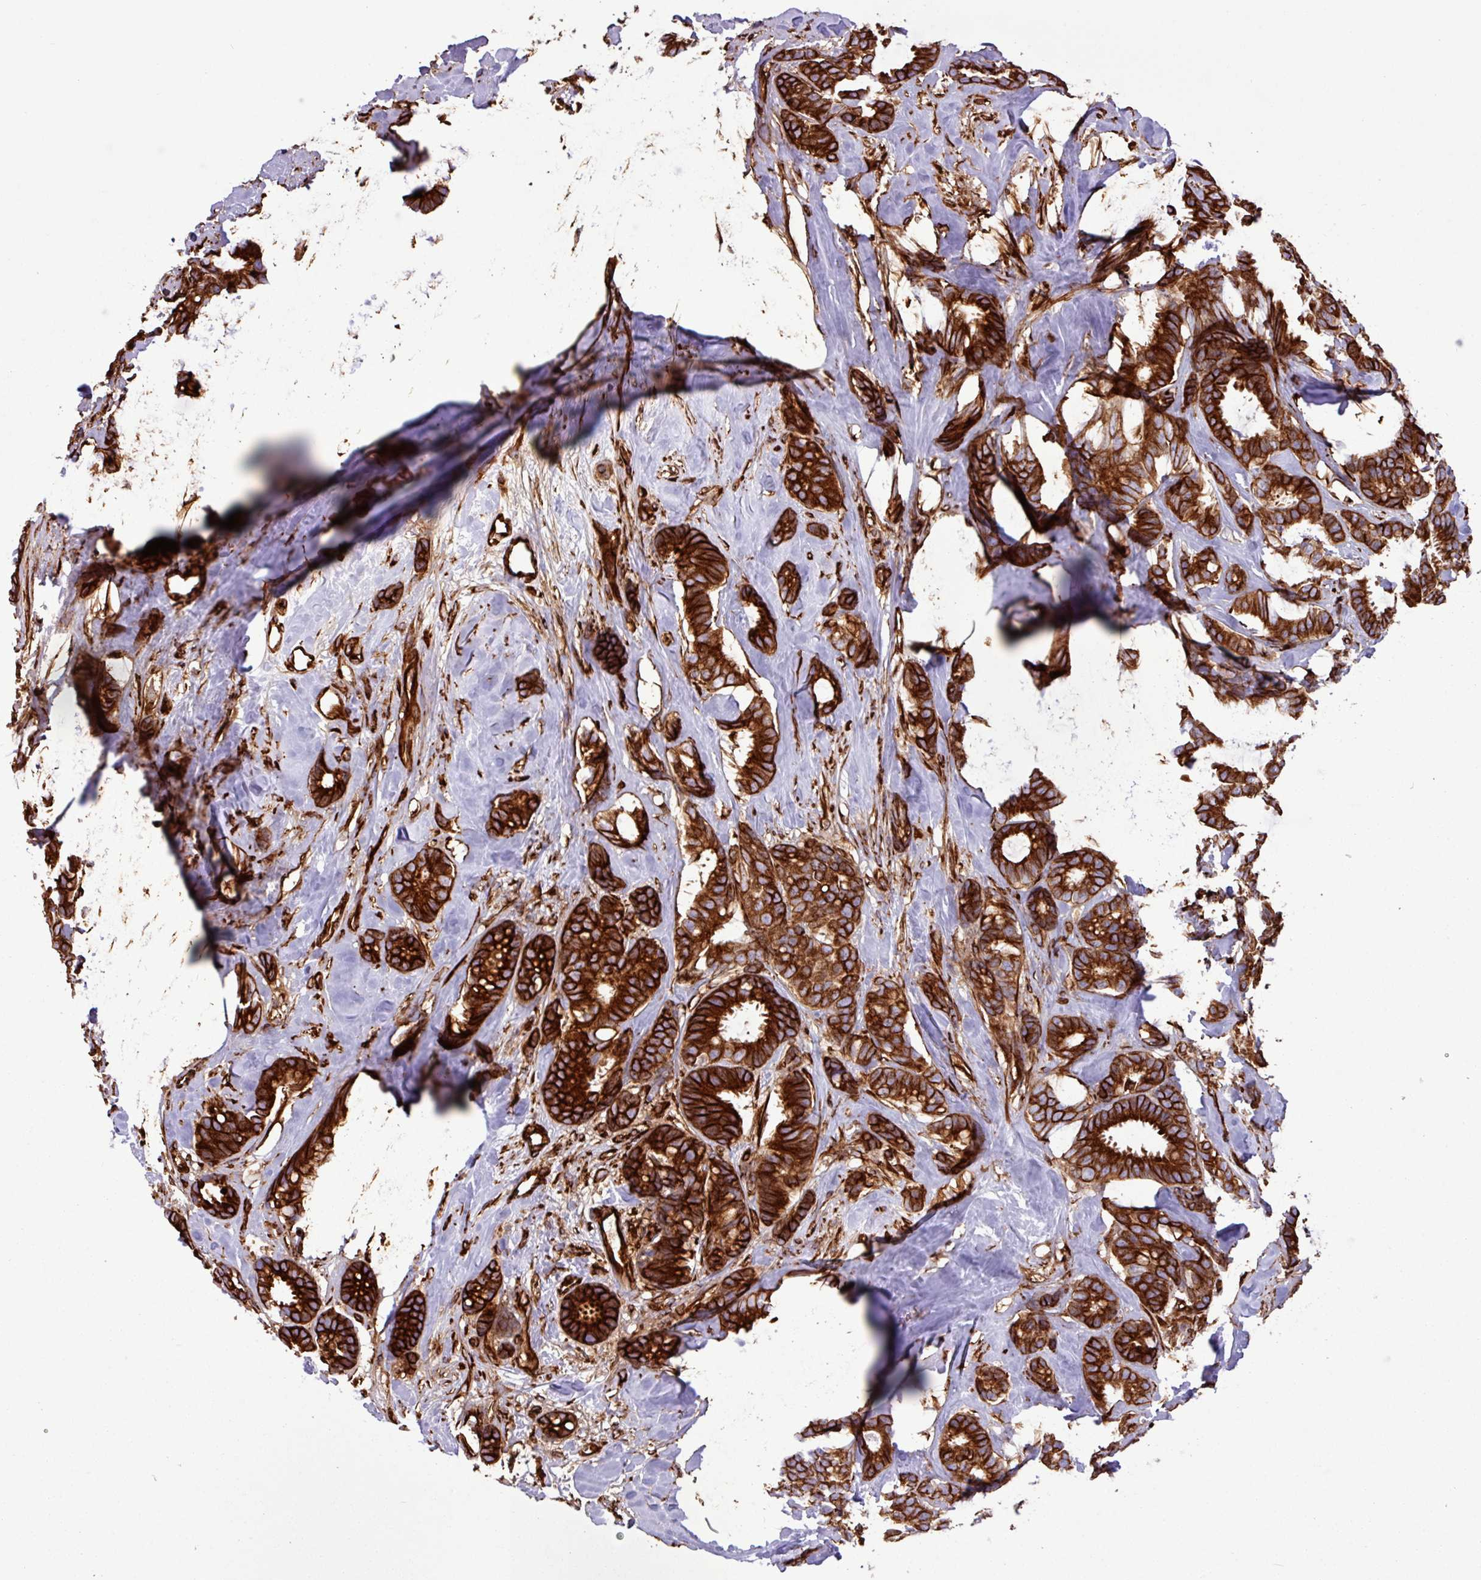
{"staining": {"intensity": "strong", "quantity": ">75%", "location": "cytoplasmic/membranous"}, "tissue": "breast cancer", "cell_type": "Tumor cells", "image_type": "cancer", "snomed": [{"axis": "morphology", "description": "Duct carcinoma"}, {"axis": "topography", "description": "Breast"}], "caption": "Immunohistochemical staining of human breast cancer (invasive ductal carcinoma) exhibits strong cytoplasmic/membranous protein staining in about >75% of tumor cells.", "gene": "ZNF300", "patient": {"sex": "female", "age": 87}}